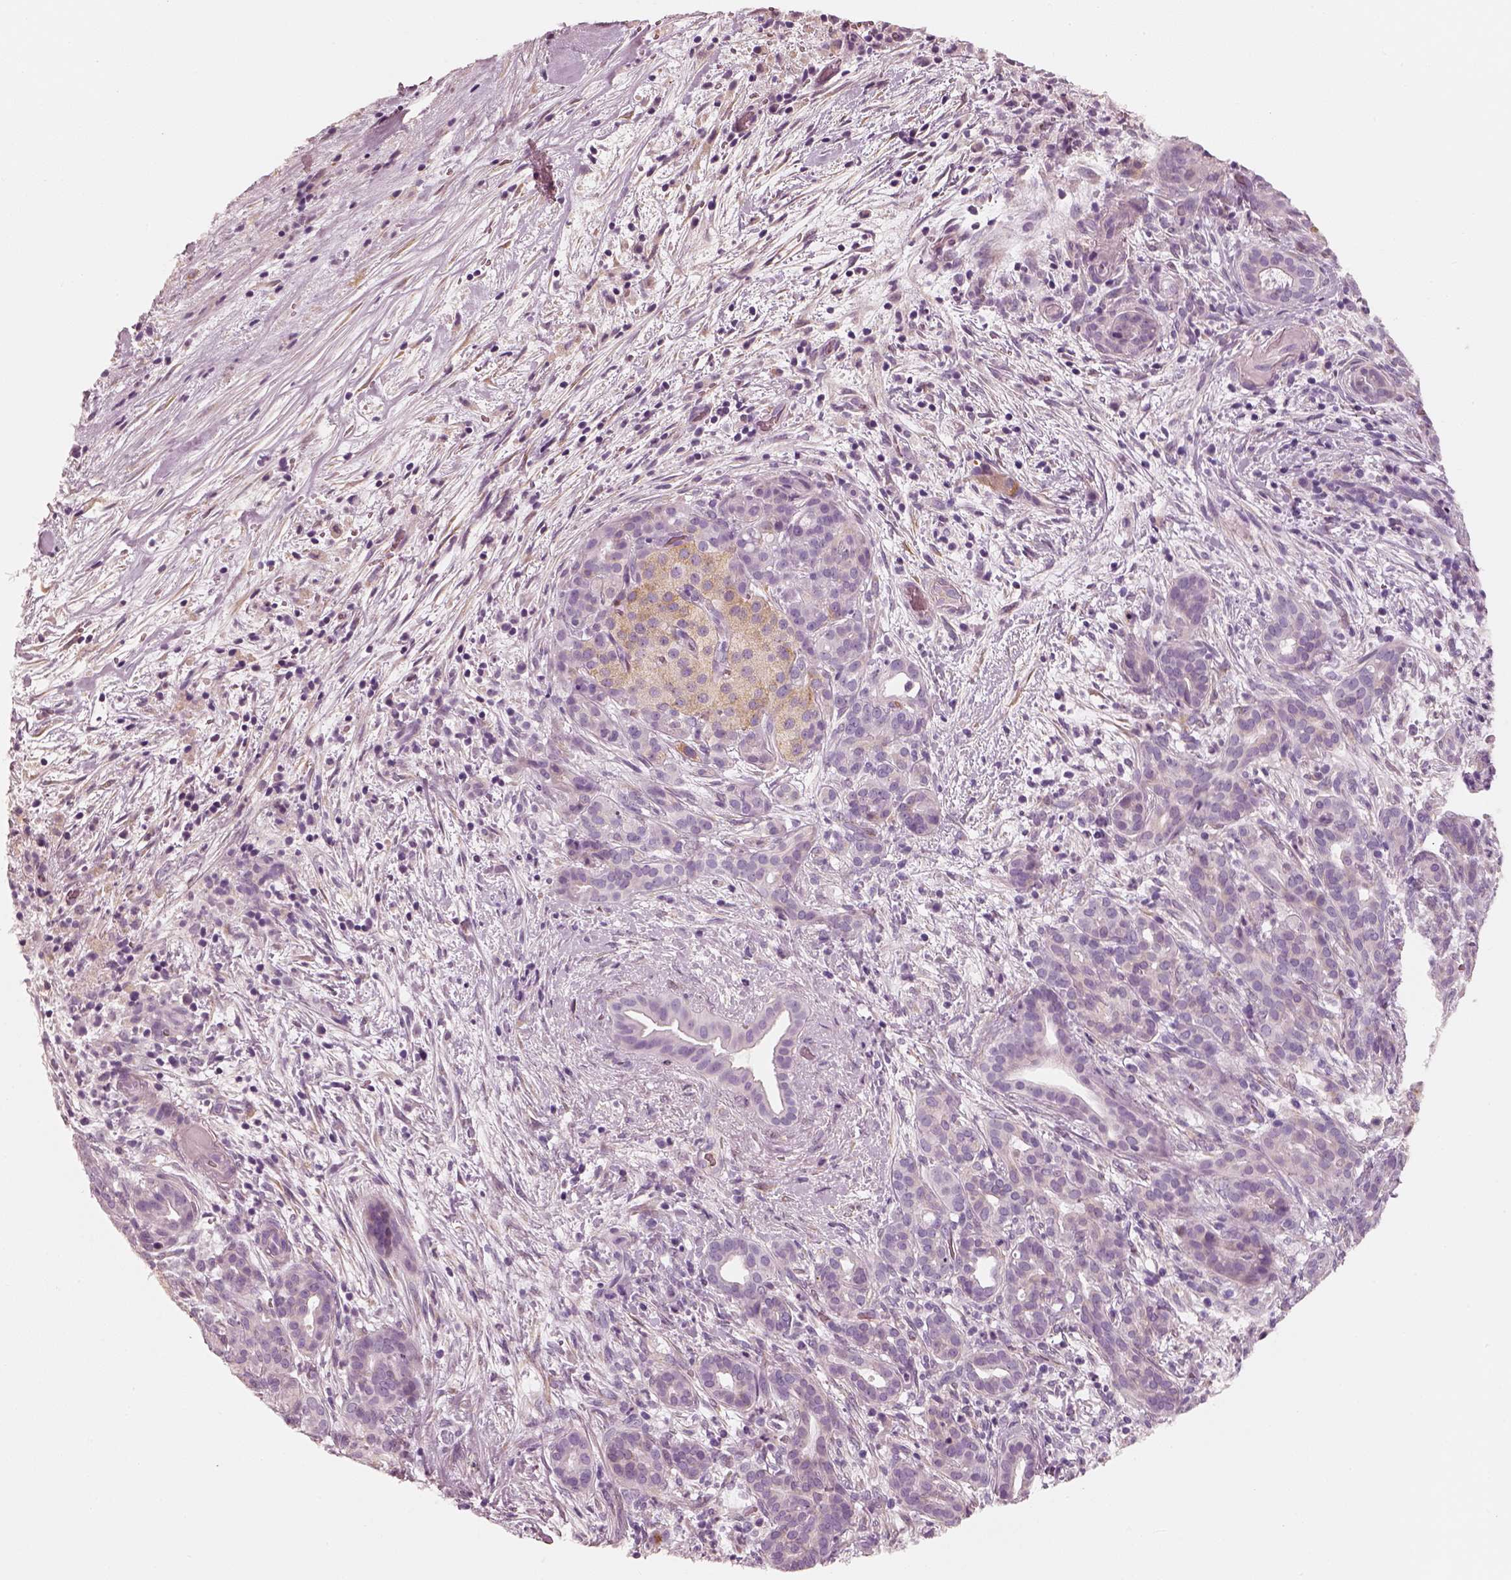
{"staining": {"intensity": "negative", "quantity": "none", "location": "none"}, "tissue": "pancreatic cancer", "cell_type": "Tumor cells", "image_type": "cancer", "snomed": [{"axis": "morphology", "description": "Adenocarcinoma, NOS"}, {"axis": "topography", "description": "Pancreas"}], "caption": "The micrograph shows no significant expression in tumor cells of pancreatic cancer (adenocarcinoma). (DAB (3,3'-diaminobenzidine) IHC visualized using brightfield microscopy, high magnification).", "gene": "RS1", "patient": {"sex": "male", "age": 44}}